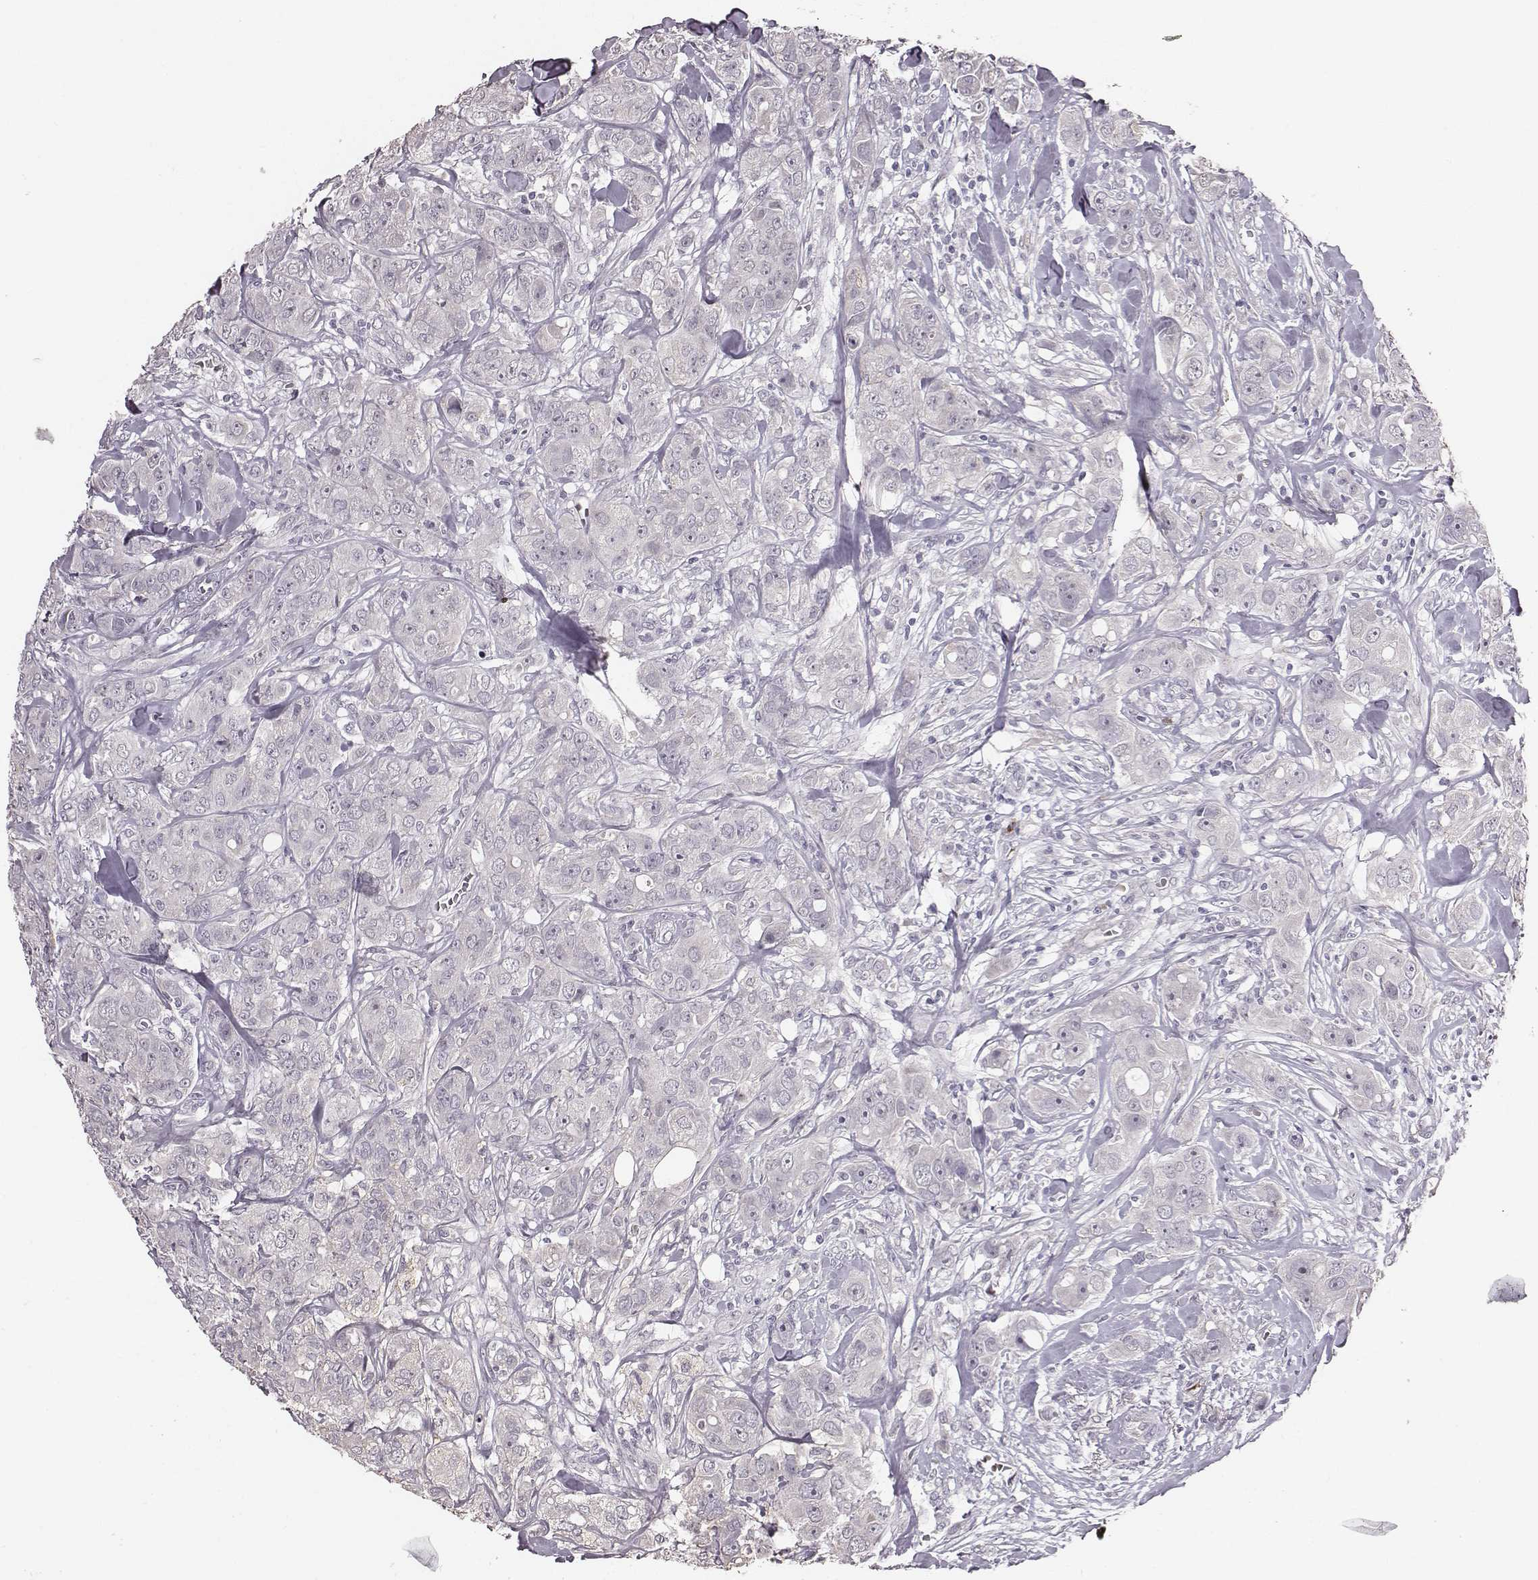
{"staining": {"intensity": "negative", "quantity": "none", "location": "none"}, "tissue": "breast cancer", "cell_type": "Tumor cells", "image_type": "cancer", "snomed": [{"axis": "morphology", "description": "Duct carcinoma"}, {"axis": "topography", "description": "Breast"}], "caption": "Tumor cells are negative for protein expression in human invasive ductal carcinoma (breast). Nuclei are stained in blue.", "gene": "SLC22A6", "patient": {"sex": "female", "age": 43}}